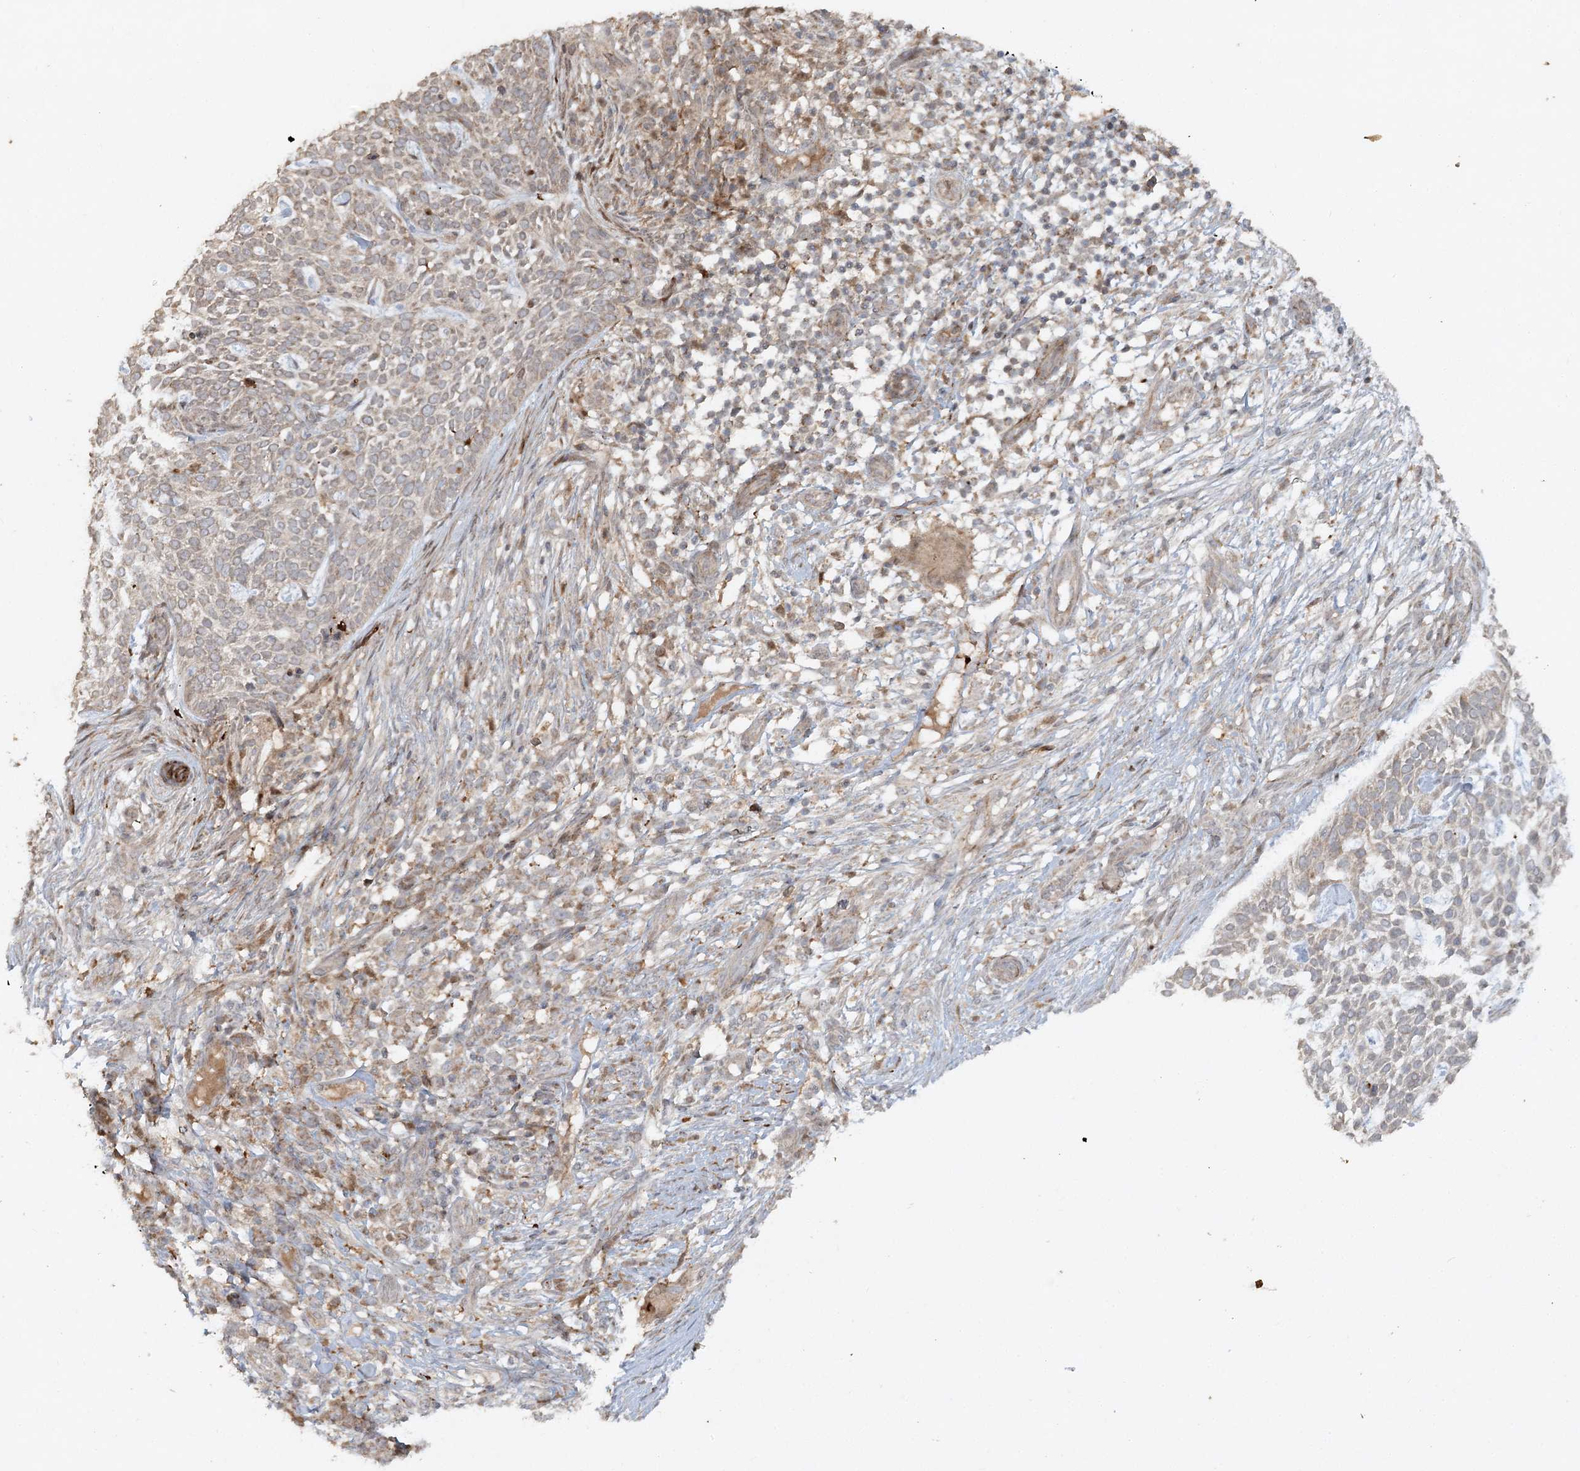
{"staining": {"intensity": "weak", "quantity": ">75%", "location": "cytoplasmic/membranous"}, "tissue": "skin cancer", "cell_type": "Tumor cells", "image_type": "cancer", "snomed": [{"axis": "morphology", "description": "Basal cell carcinoma"}, {"axis": "topography", "description": "Skin"}], "caption": "A low amount of weak cytoplasmic/membranous staining is seen in about >75% of tumor cells in basal cell carcinoma (skin) tissue.", "gene": "KBTBD4", "patient": {"sex": "female", "age": 64}}